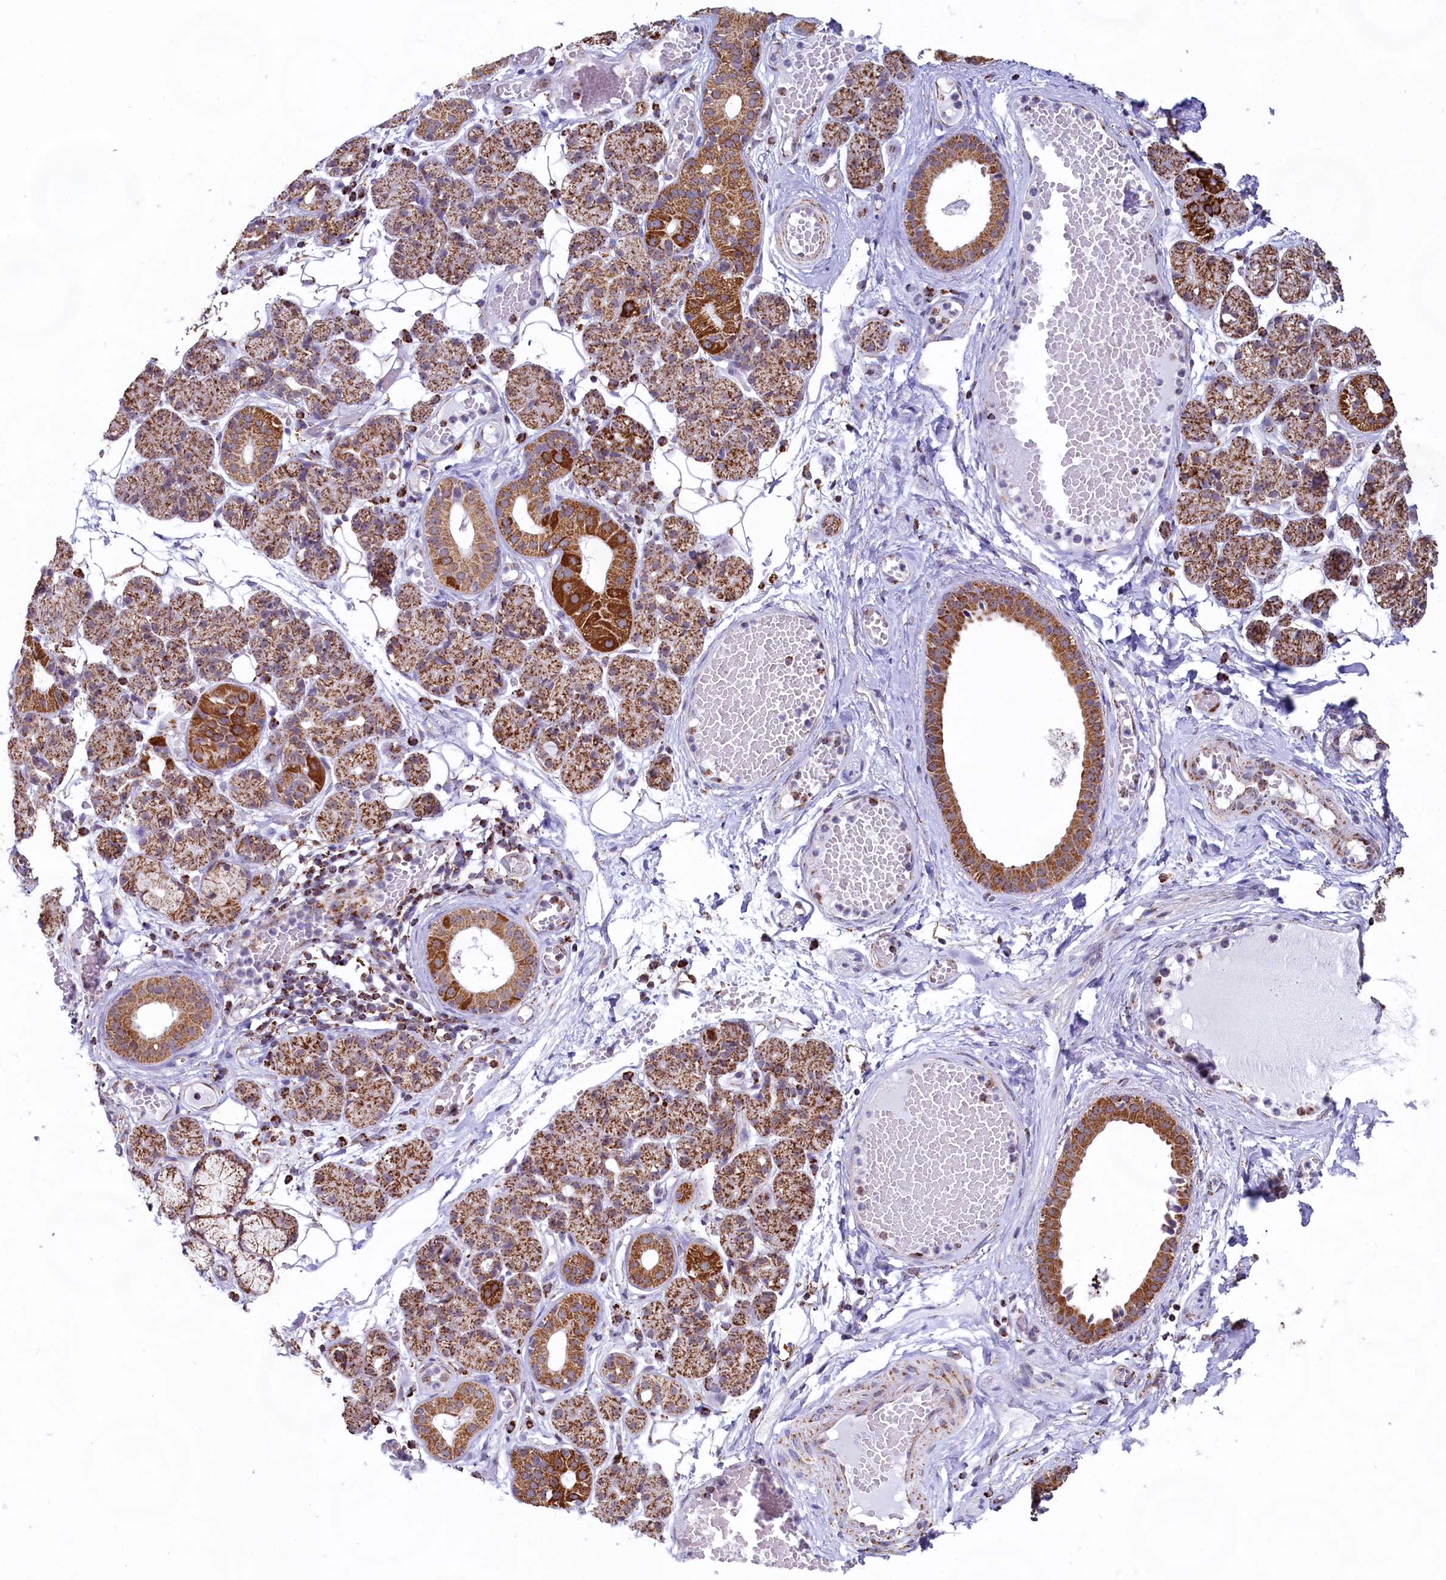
{"staining": {"intensity": "moderate", "quantity": ">75%", "location": "cytoplasmic/membranous"}, "tissue": "salivary gland", "cell_type": "Glandular cells", "image_type": "normal", "snomed": [{"axis": "morphology", "description": "Normal tissue, NOS"}, {"axis": "topography", "description": "Salivary gland"}], "caption": "Protein positivity by immunohistochemistry exhibits moderate cytoplasmic/membranous staining in approximately >75% of glandular cells in normal salivary gland.", "gene": "C1D", "patient": {"sex": "male", "age": 63}}